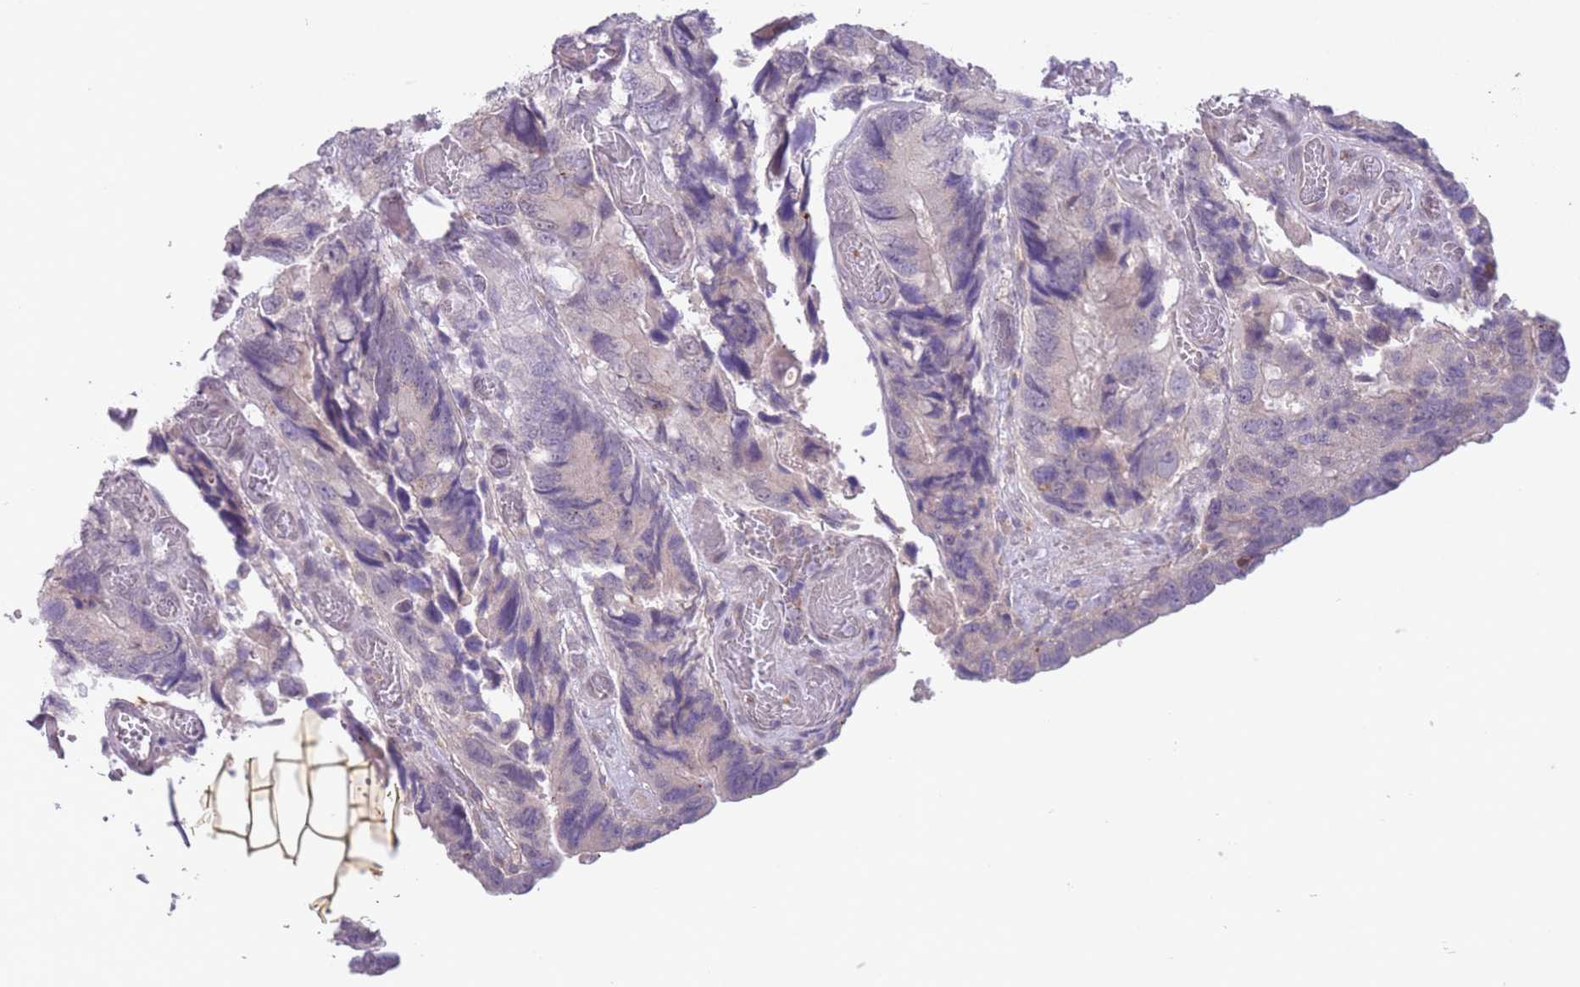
{"staining": {"intensity": "negative", "quantity": "none", "location": "none"}, "tissue": "colorectal cancer", "cell_type": "Tumor cells", "image_type": "cancer", "snomed": [{"axis": "morphology", "description": "Adenocarcinoma, NOS"}, {"axis": "topography", "description": "Colon"}], "caption": "Image shows no protein expression in tumor cells of adenocarcinoma (colorectal) tissue.", "gene": "ARPIN", "patient": {"sex": "male", "age": 84}}